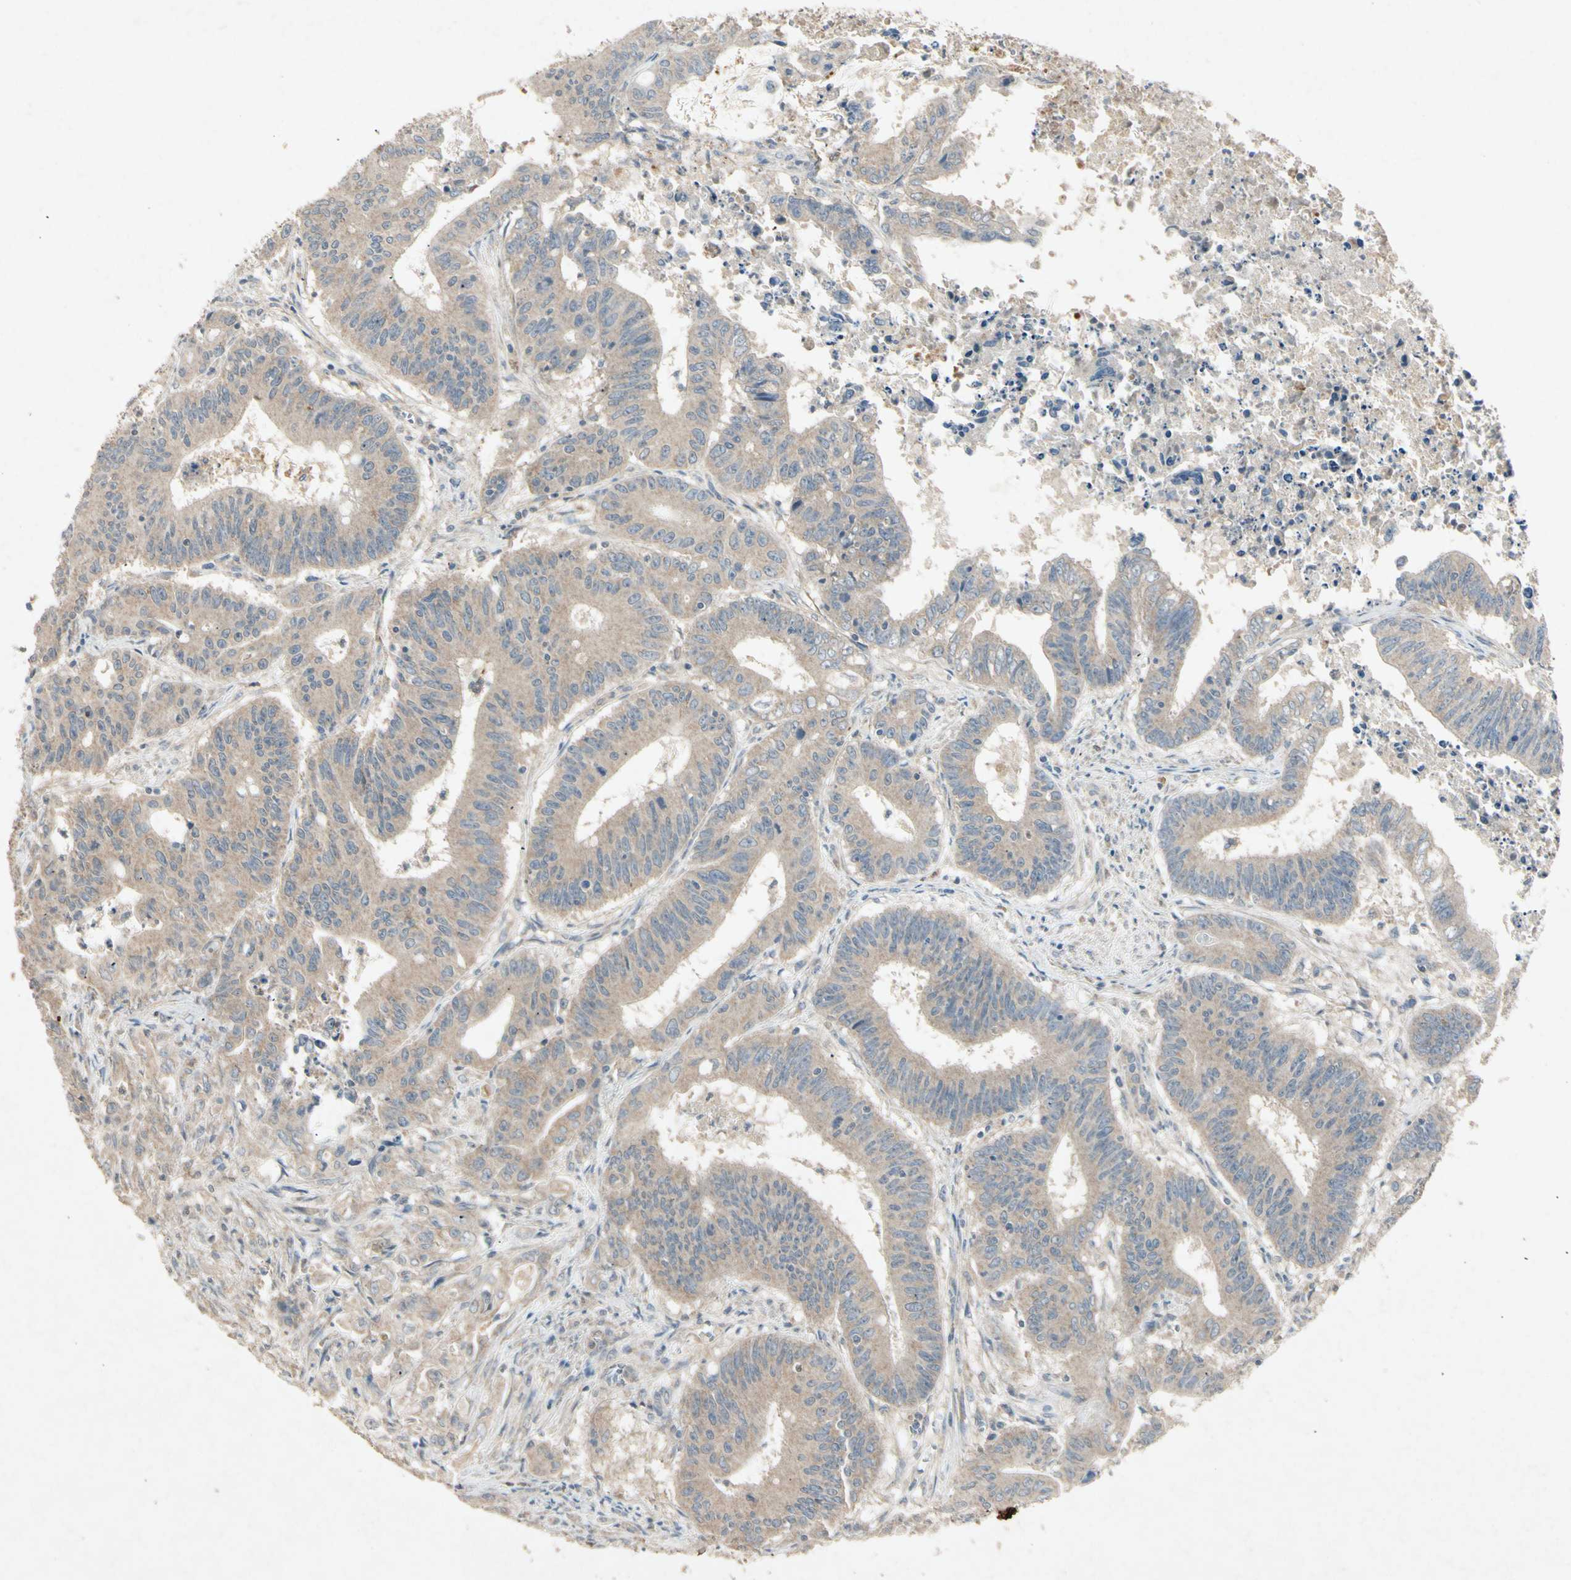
{"staining": {"intensity": "weak", "quantity": ">75%", "location": "cytoplasmic/membranous"}, "tissue": "colorectal cancer", "cell_type": "Tumor cells", "image_type": "cancer", "snomed": [{"axis": "morphology", "description": "Adenocarcinoma, NOS"}, {"axis": "topography", "description": "Colon"}], "caption": "Colorectal cancer tissue reveals weak cytoplasmic/membranous staining in approximately >75% of tumor cells", "gene": "GPLD1", "patient": {"sex": "male", "age": 45}}